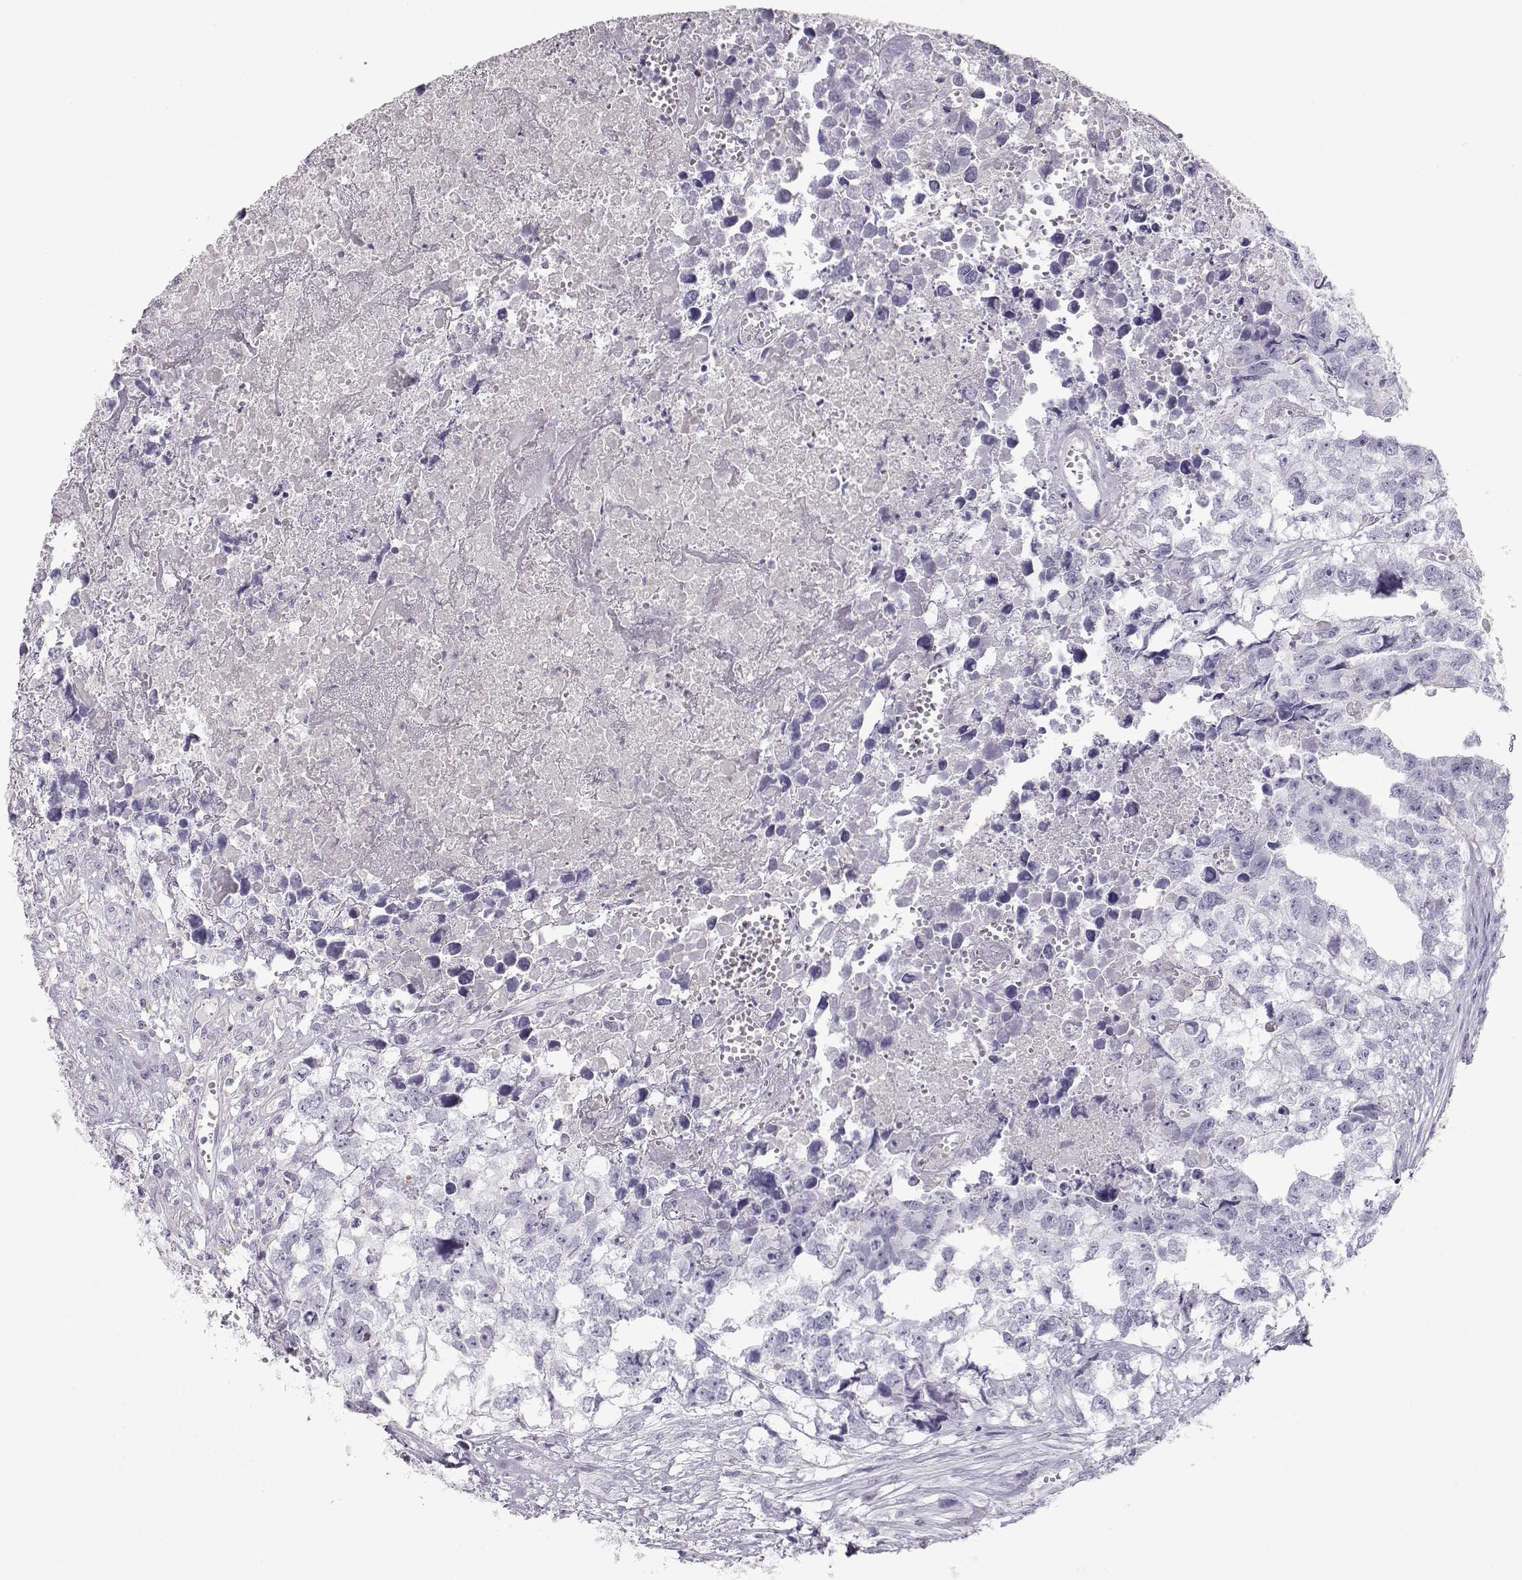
{"staining": {"intensity": "negative", "quantity": "none", "location": "none"}, "tissue": "testis cancer", "cell_type": "Tumor cells", "image_type": "cancer", "snomed": [{"axis": "morphology", "description": "Carcinoma, Embryonal, NOS"}, {"axis": "morphology", "description": "Teratoma, malignant, NOS"}, {"axis": "topography", "description": "Testis"}], "caption": "IHC photomicrograph of neoplastic tissue: testis teratoma (malignant) stained with DAB reveals no significant protein staining in tumor cells.", "gene": "MIP", "patient": {"sex": "male", "age": 44}}